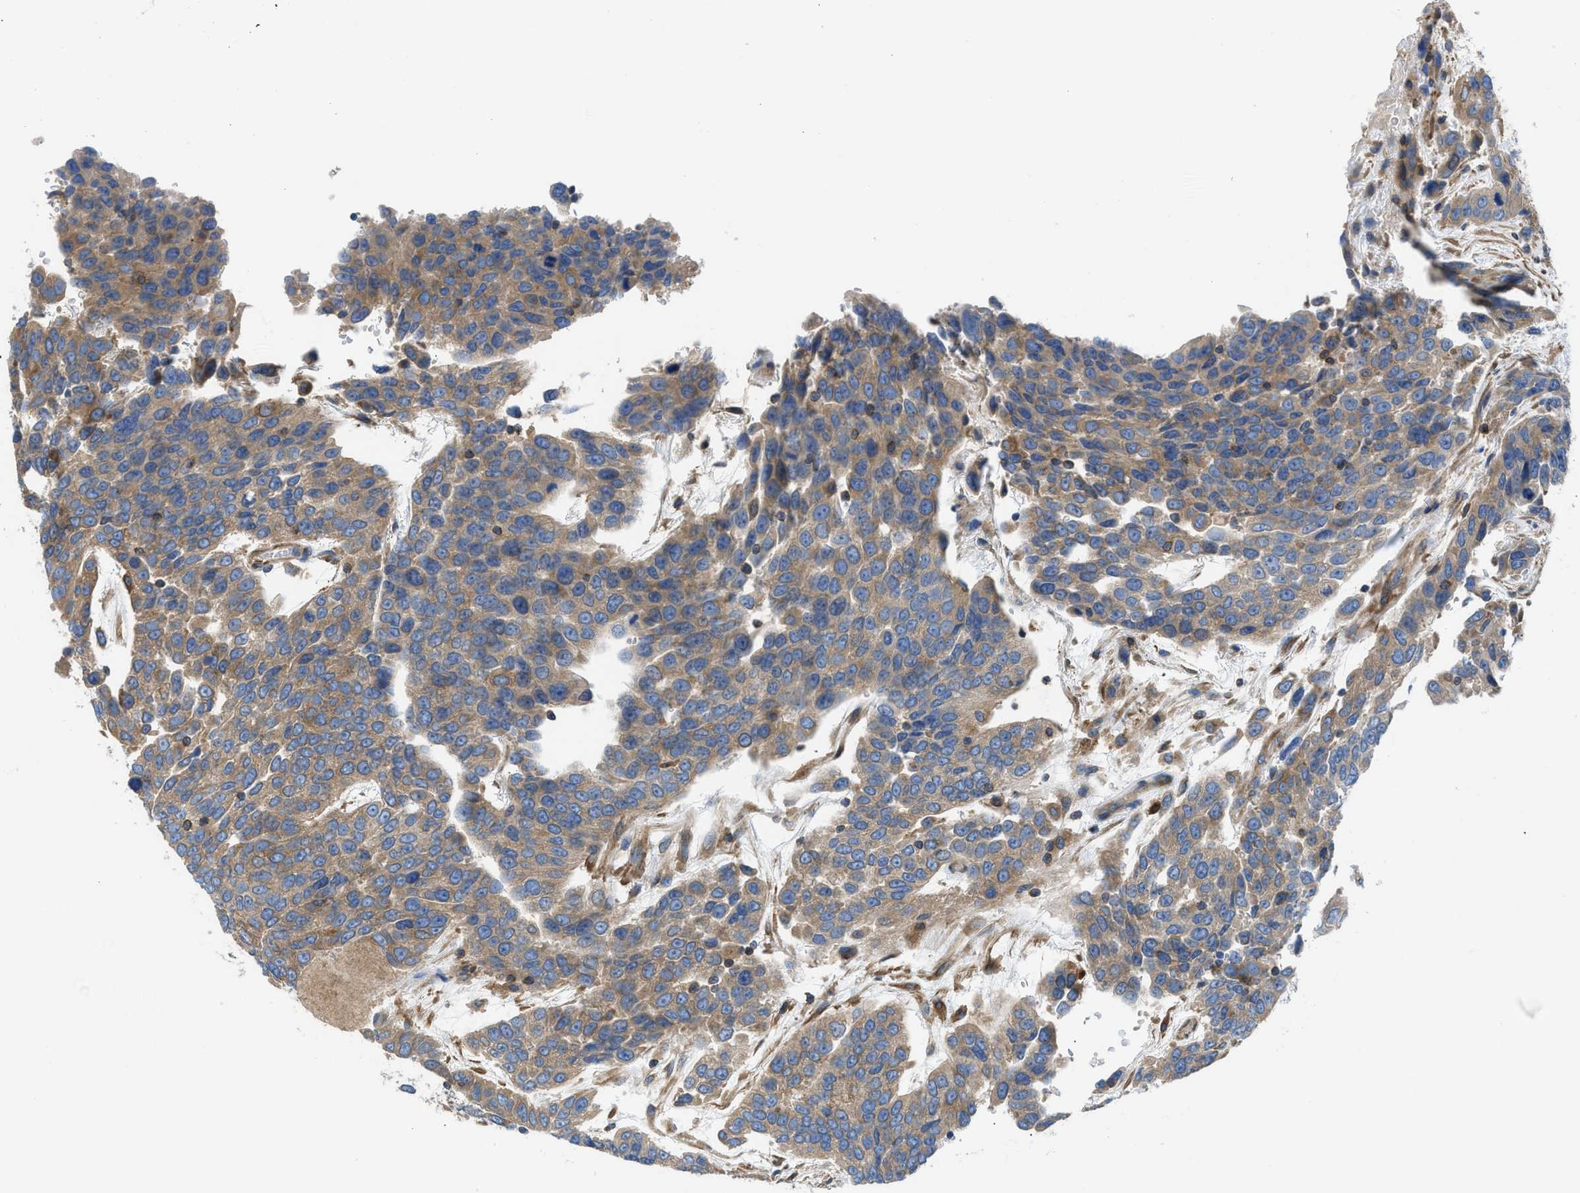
{"staining": {"intensity": "moderate", "quantity": ">75%", "location": "cytoplasmic/membranous"}, "tissue": "urothelial cancer", "cell_type": "Tumor cells", "image_type": "cancer", "snomed": [{"axis": "morphology", "description": "Urothelial carcinoma, High grade"}, {"axis": "topography", "description": "Urinary bladder"}], "caption": "Immunohistochemical staining of urothelial carcinoma (high-grade) reveals moderate cytoplasmic/membranous protein positivity in about >75% of tumor cells. The protein of interest is stained brown, and the nuclei are stained in blue (DAB IHC with brightfield microscopy, high magnification).", "gene": "CHKB", "patient": {"sex": "female", "age": 80}}